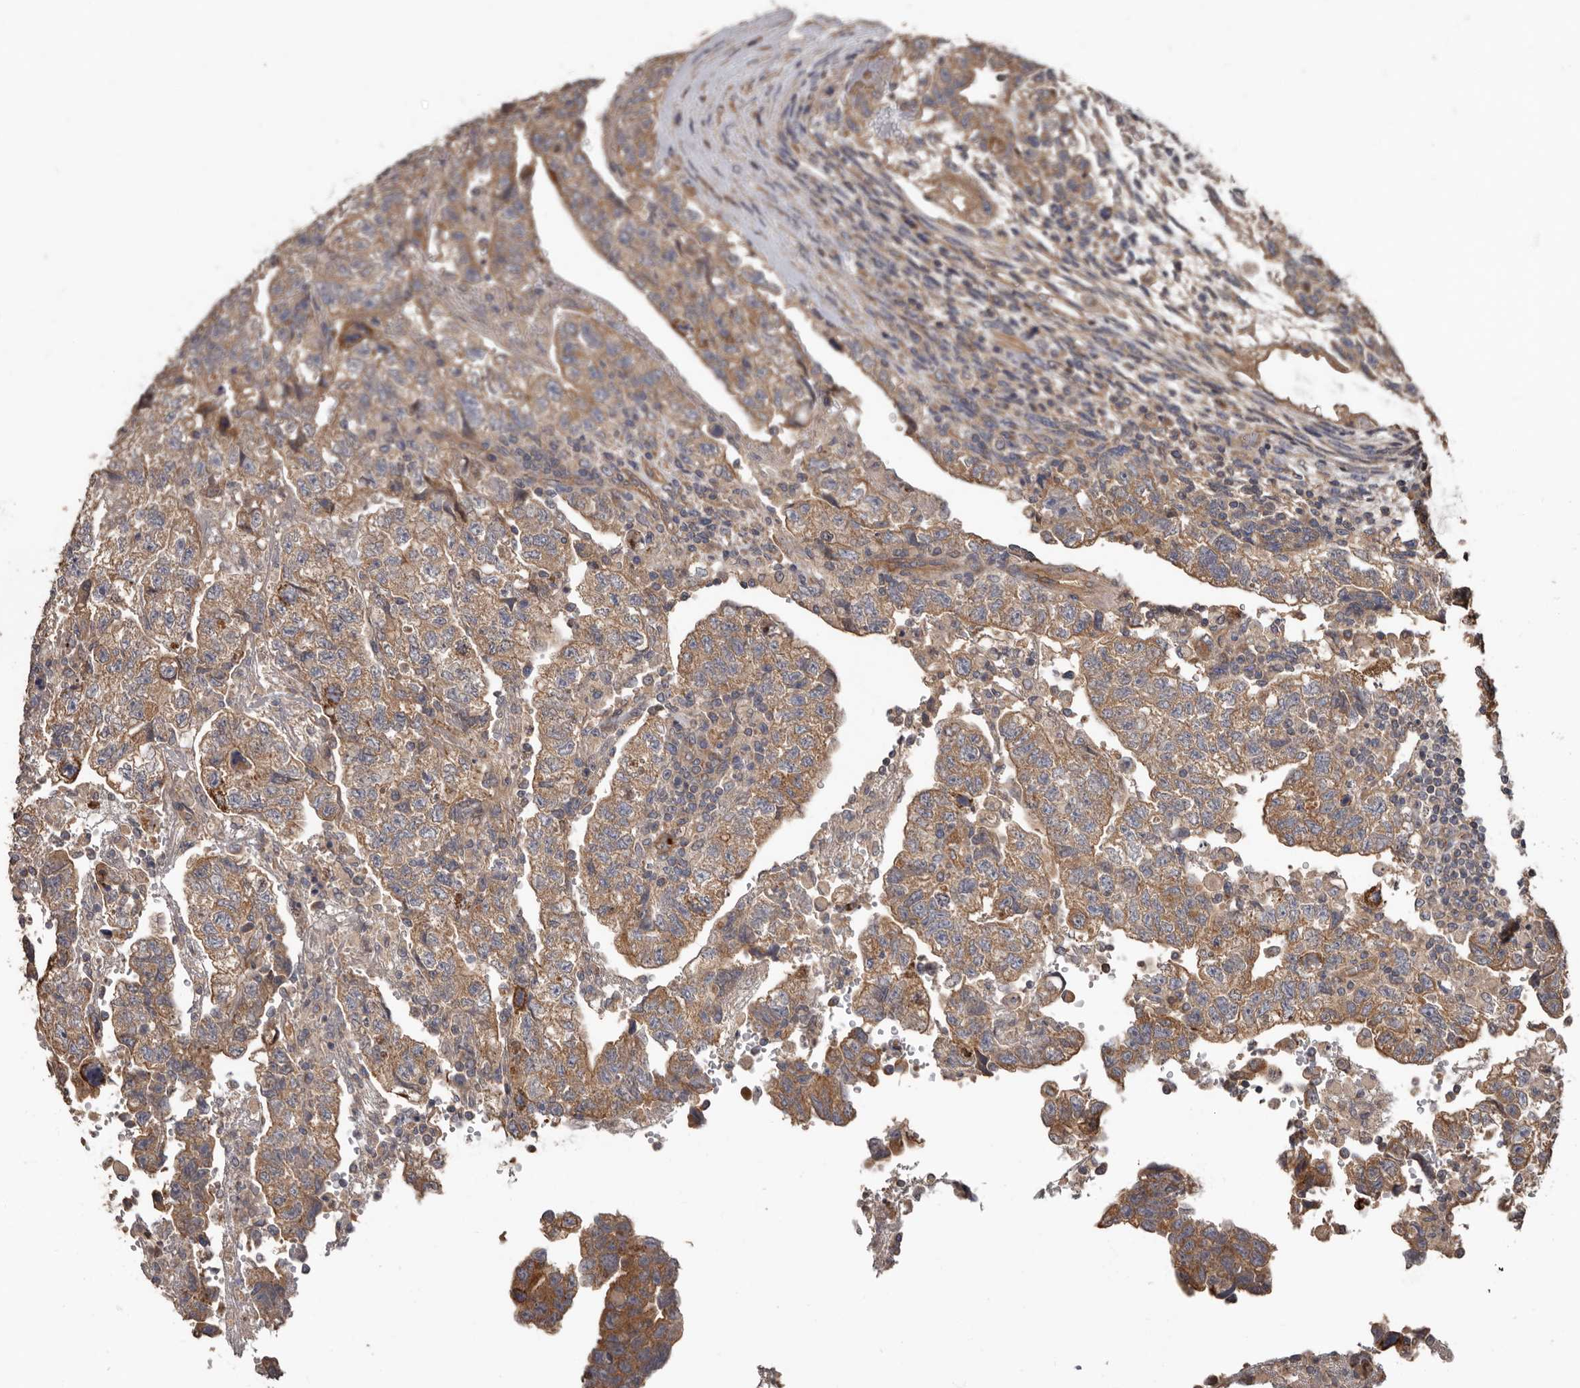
{"staining": {"intensity": "moderate", "quantity": ">75%", "location": "cytoplasmic/membranous"}, "tissue": "testis cancer", "cell_type": "Tumor cells", "image_type": "cancer", "snomed": [{"axis": "morphology", "description": "Normal tissue, NOS"}, {"axis": "morphology", "description": "Carcinoma, Embryonal, NOS"}, {"axis": "topography", "description": "Testis"}], "caption": "Immunohistochemical staining of testis embryonal carcinoma displays medium levels of moderate cytoplasmic/membranous expression in approximately >75% of tumor cells.", "gene": "ARHGEF5", "patient": {"sex": "male", "age": 36}}